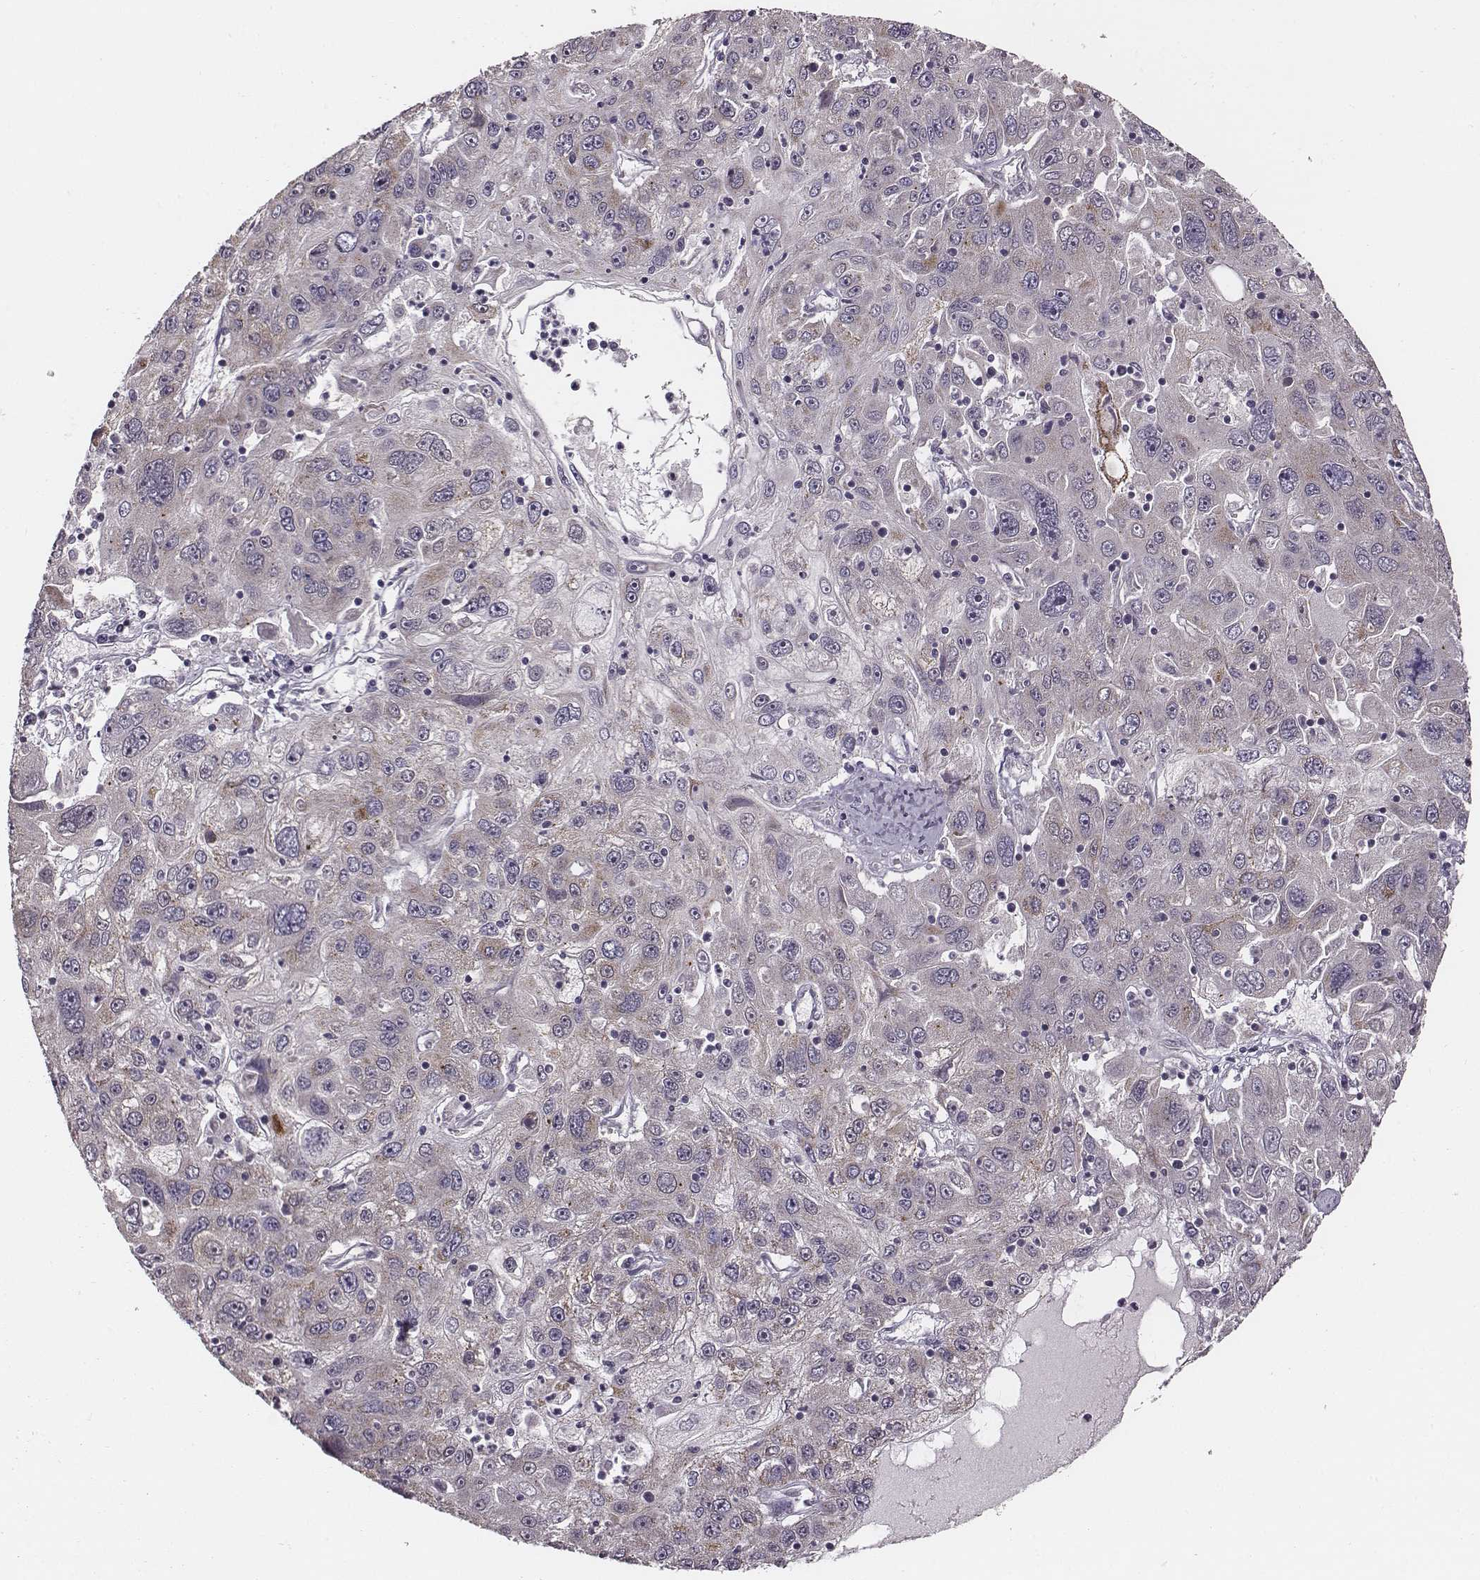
{"staining": {"intensity": "weak", "quantity": "<25%", "location": "cytoplasmic/membranous"}, "tissue": "stomach cancer", "cell_type": "Tumor cells", "image_type": "cancer", "snomed": [{"axis": "morphology", "description": "Adenocarcinoma, NOS"}, {"axis": "topography", "description": "Stomach"}], "caption": "IHC photomicrograph of stomach adenocarcinoma stained for a protein (brown), which shows no staining in tumor cells.", "gene": "UBL4B", "patient": {"sex": "male", "age": 56}}